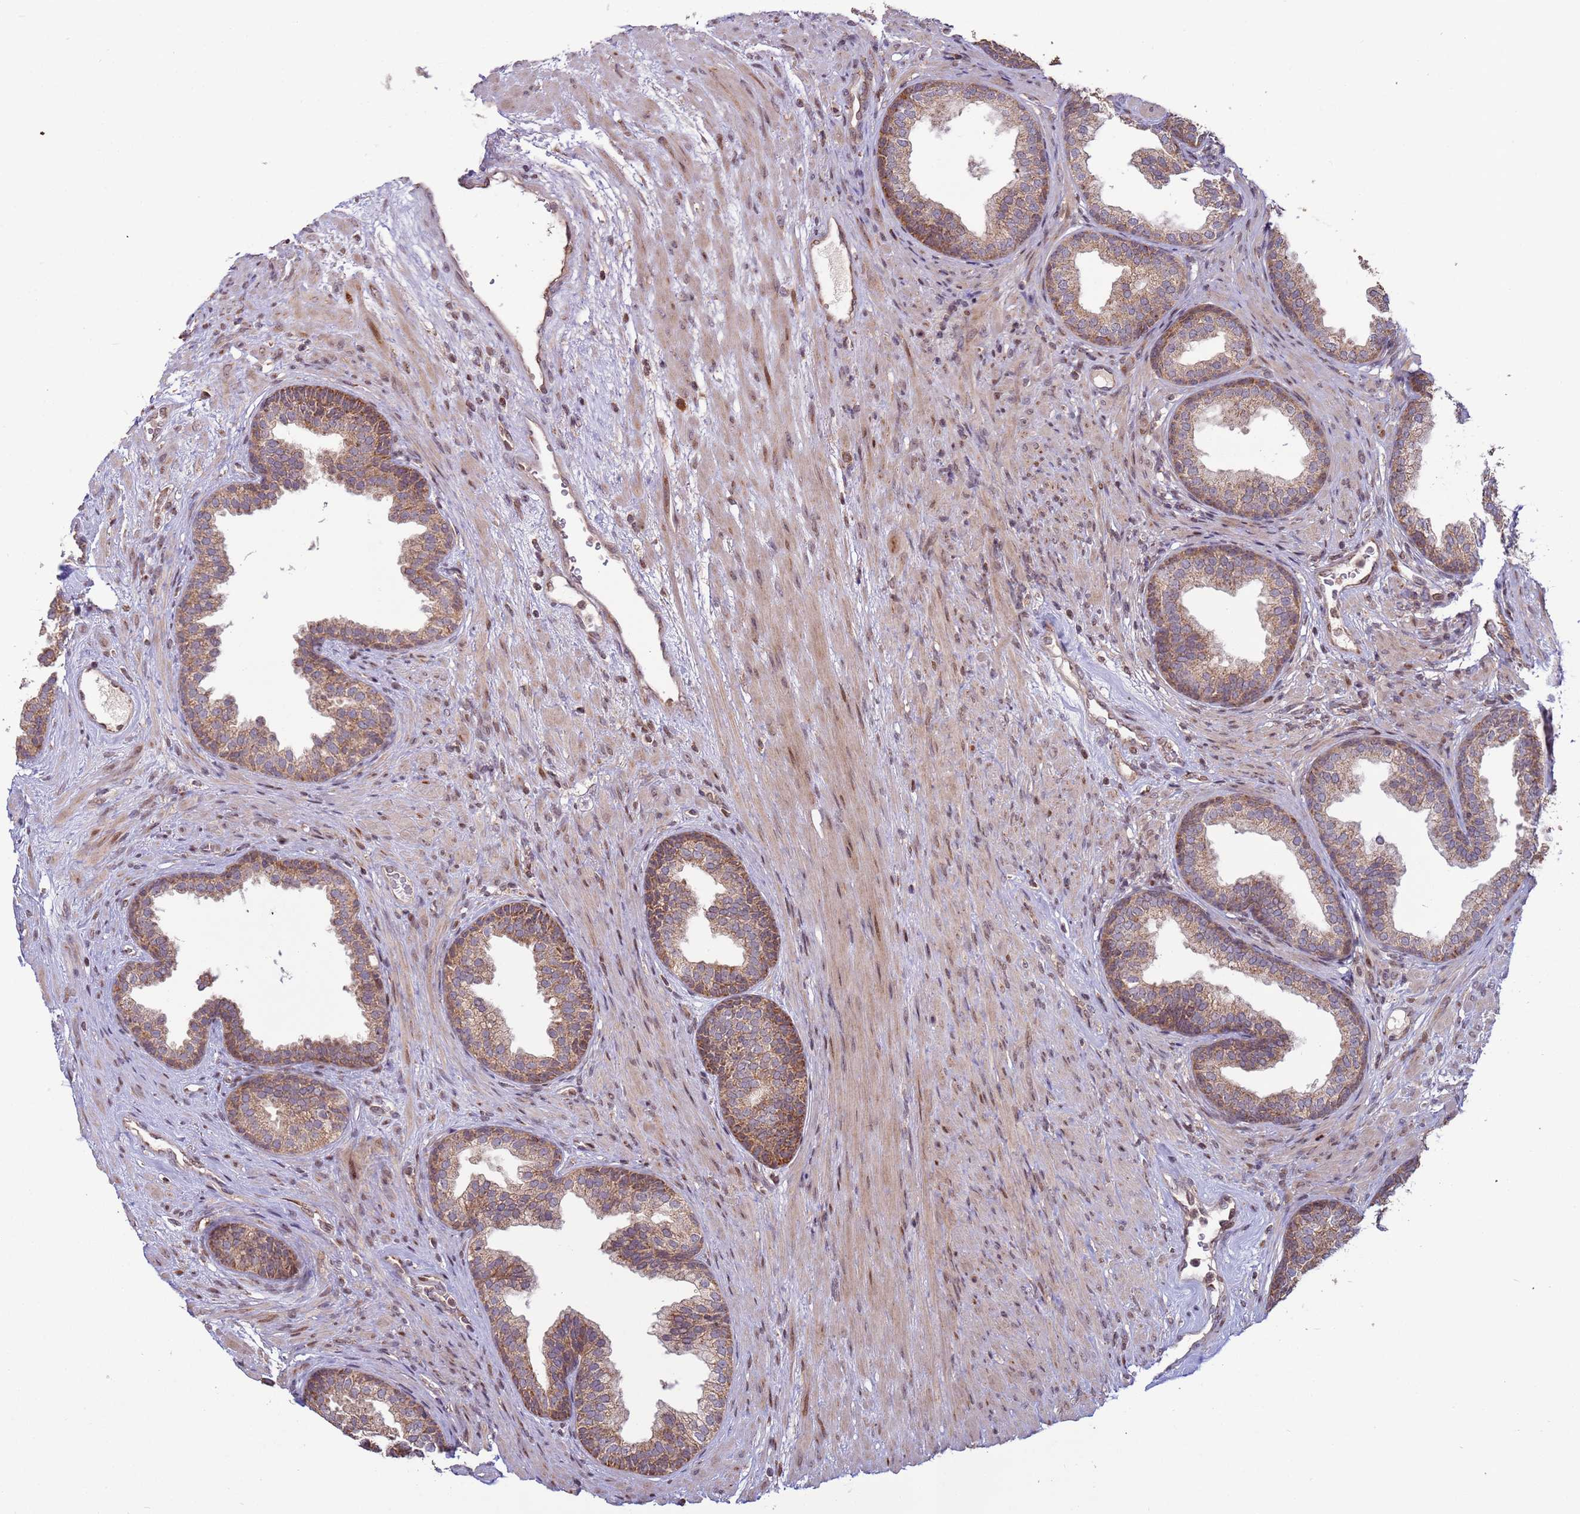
{"staining": {"intensity": "moderate", "quantity": ">75%", "location": "cytoplasmic/membranous"}, "tissue": "prostate", "cell_type": "Glandular cells", "image_type": "normal", "snomed": [{"axis": "morphology", "description": "Normal tissue, NOS"}, {"axis": "topography", "description": "Prostate"}], "caption": "Moderate cytoplasmic/membranous positivity is present in about >75% of glandular cells in normal prostate.", "gene": "RCOR2", "patient": {"sex": "male", "age": 76}}